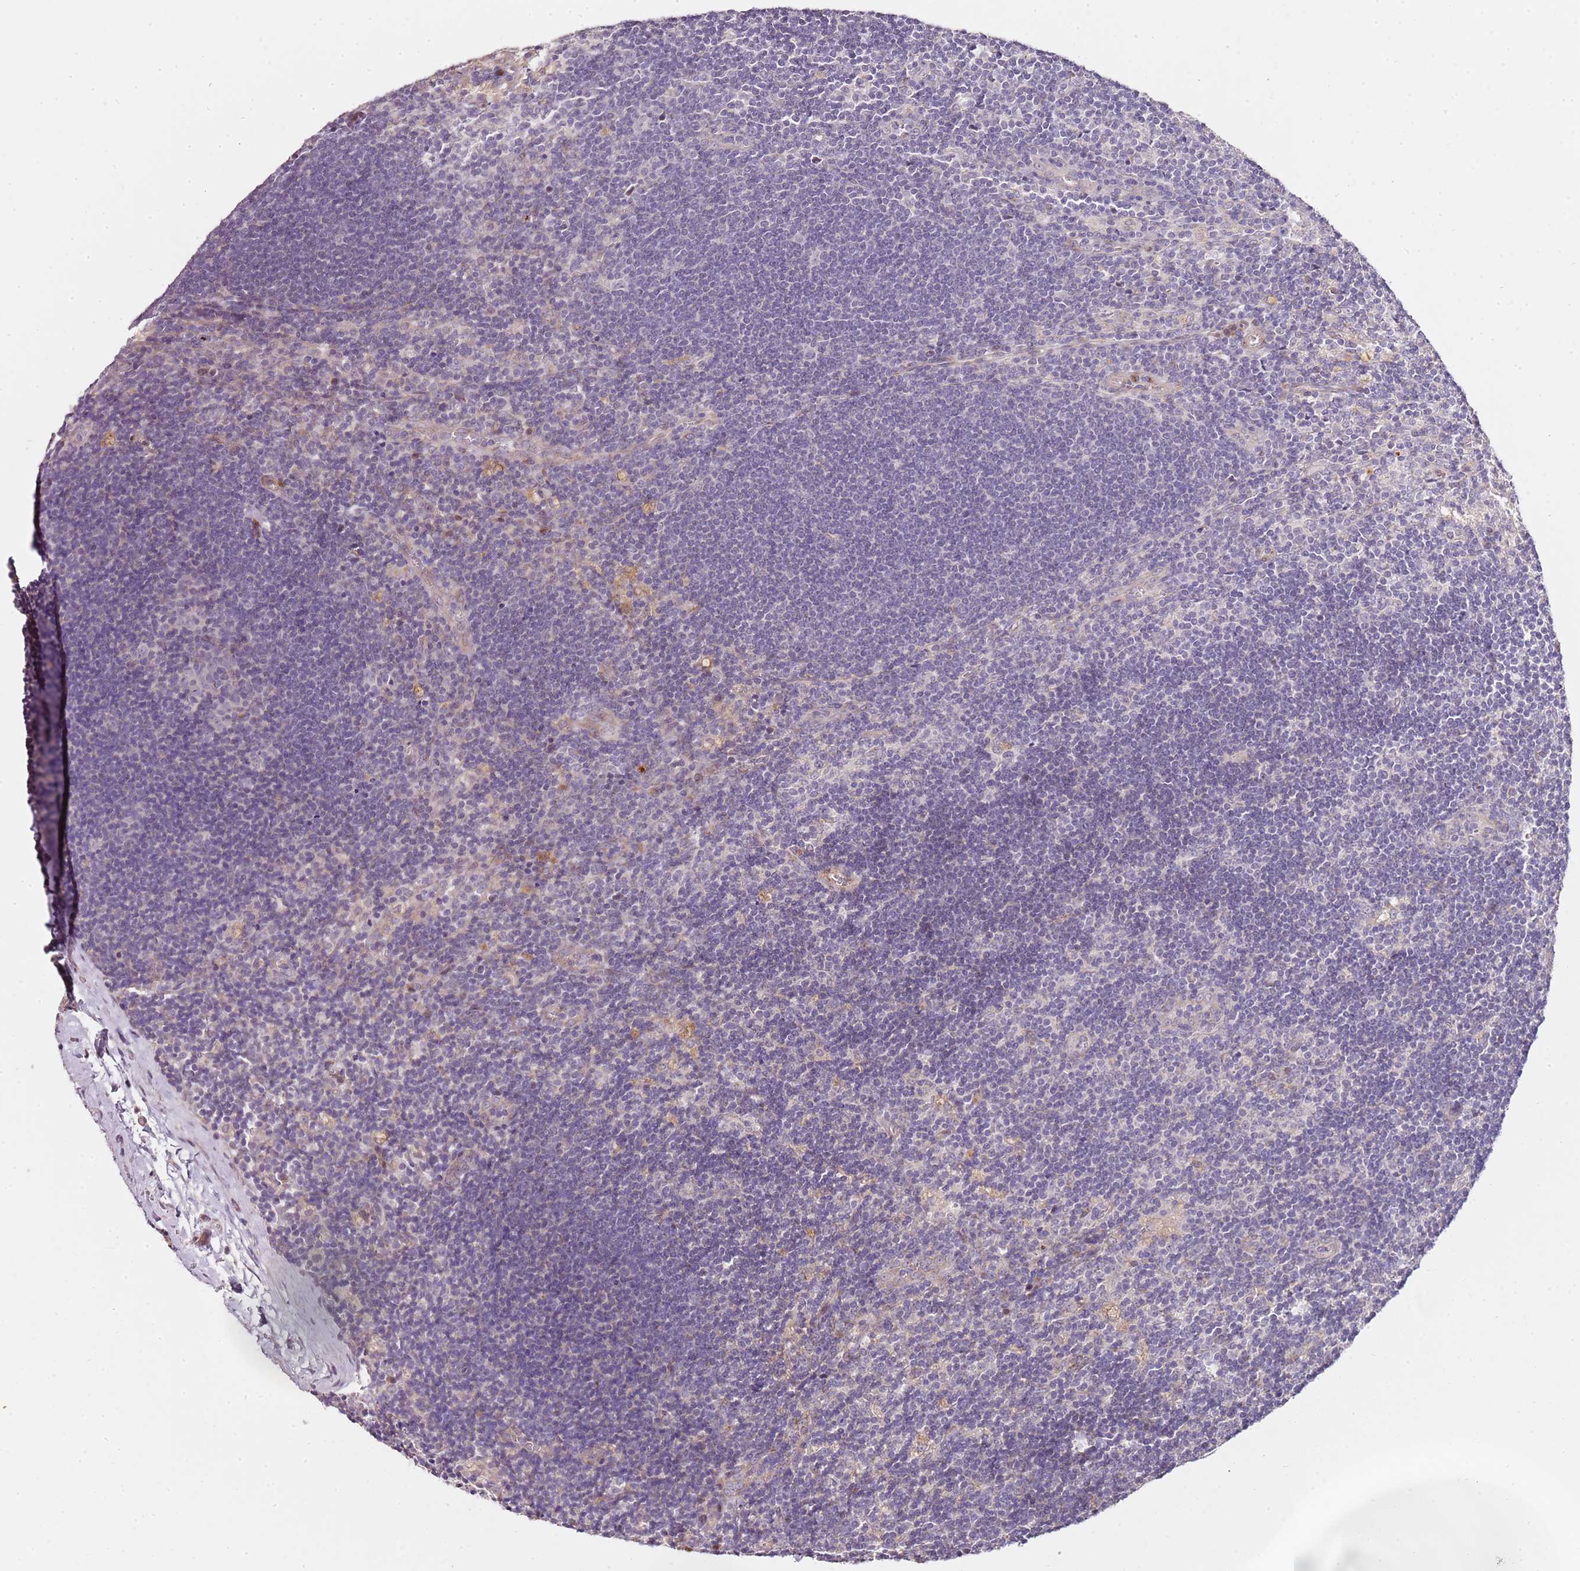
{"staining": {"intensity": "negative", "quantity": "none", "location": "none"}, "tissue": "lymph node", "cell_type": "Germinal center cells", "image_type": "normal", "snomed": [{"axis": "morphology", "description": "Normal tissue, NOS"}, {"axis": "topography", "description": "Lymph node"}], "caption": "Normal lymph node was stained to show a protein in brown. There is no significant expression in germinal center cells. (DAB immunohistochemistry with hematoxylin counter stain).", "gene": "TBC1D9", "patient": {"sex": "male", "age": 24}}